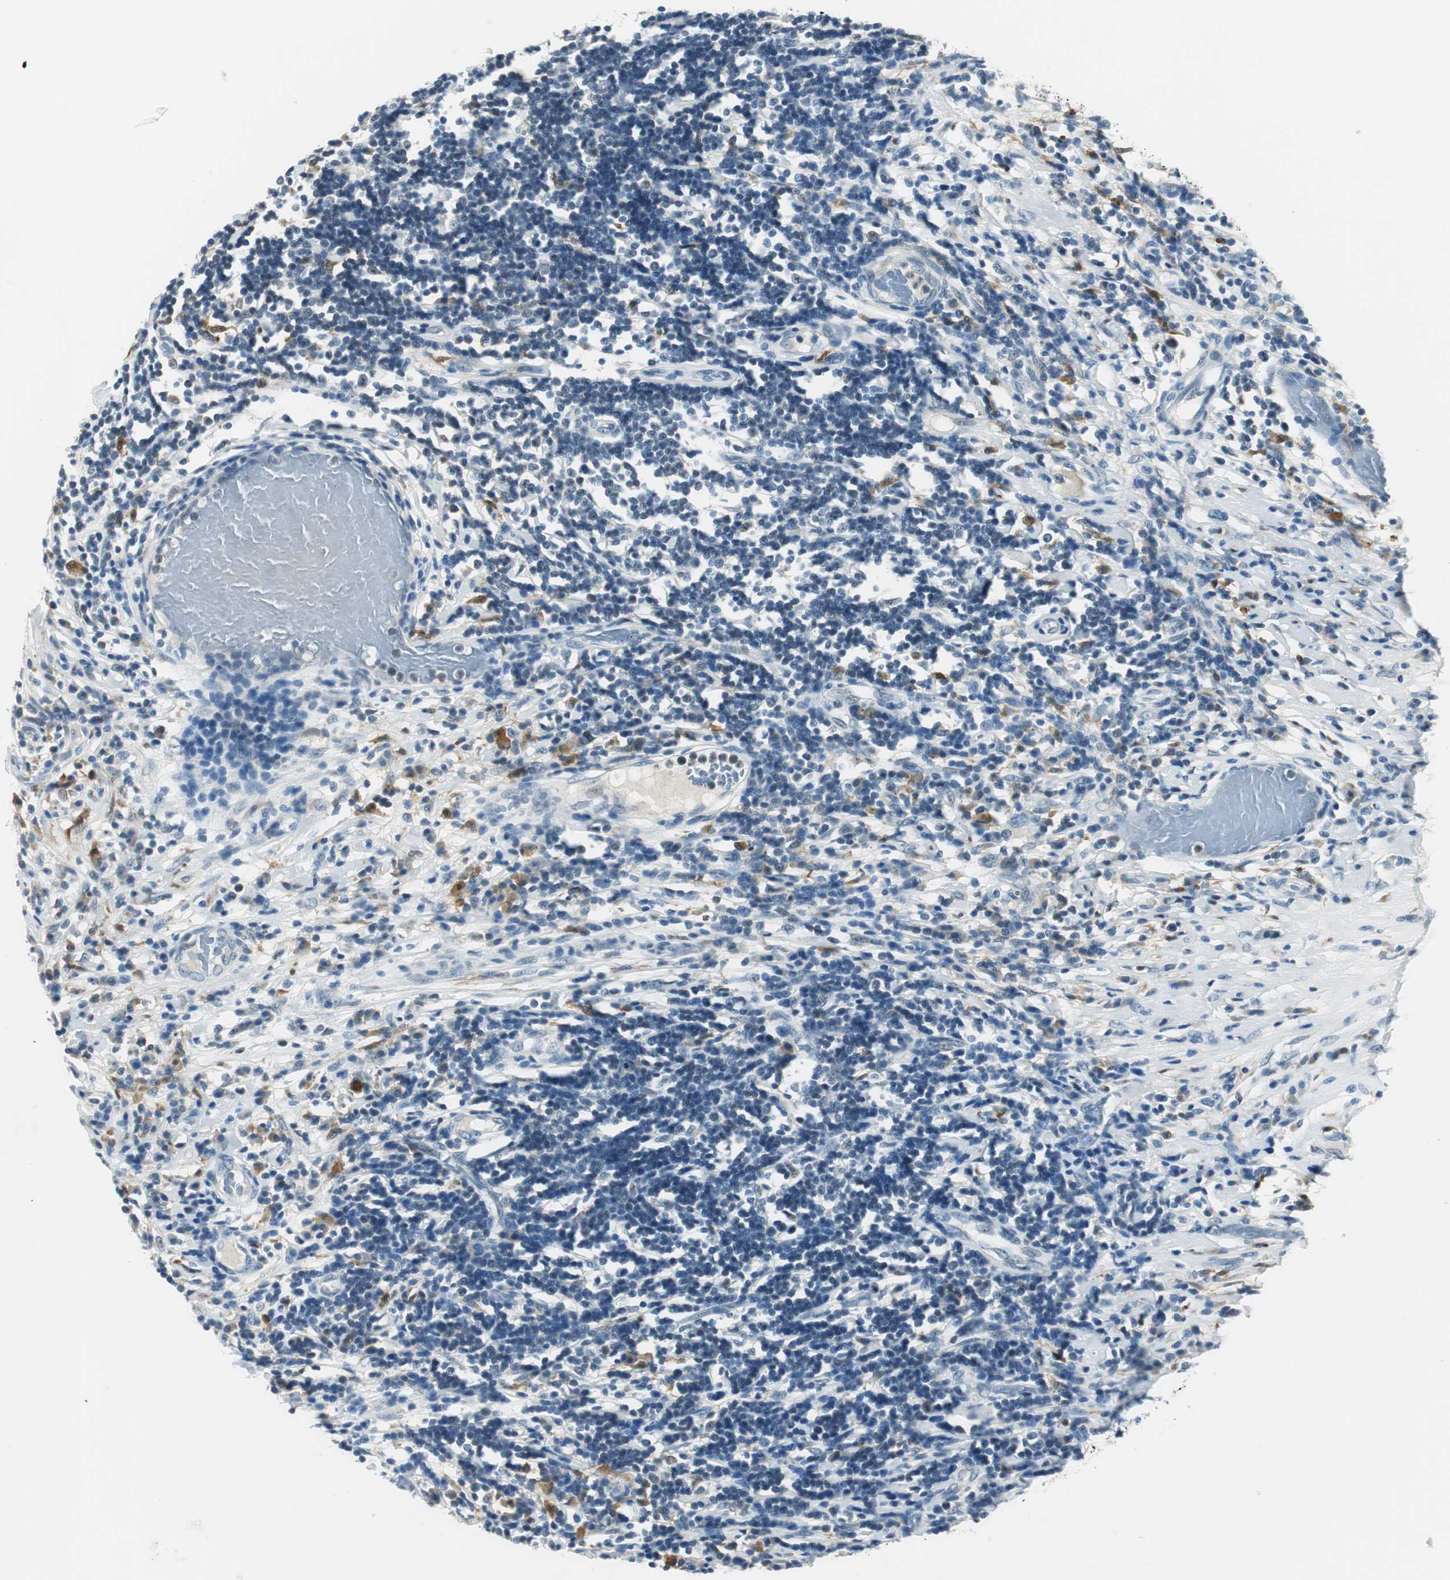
{"staining": {"intensity": "negative", "quantity": "none", "location": "none"}, "tissue": "melanoma", "cell_type": "Tumor cells", "image_type": "cancer", "snomed": [{"axis": "morphology", "description": "Malignant melanoma, Metastatic site"}, {"axis": "topography", "description": "Lymph node"}], "caption": "An immunohistochemistry (IHC) micrograph of melanoma is shown. There is no staining in tumor cells of melanoma. The staining is performed using DAB brown chromogen with nuclei counter-stained in using hematoxylin.", "gene": "ME1", "patient": {"sex": "male", "age": 61}}